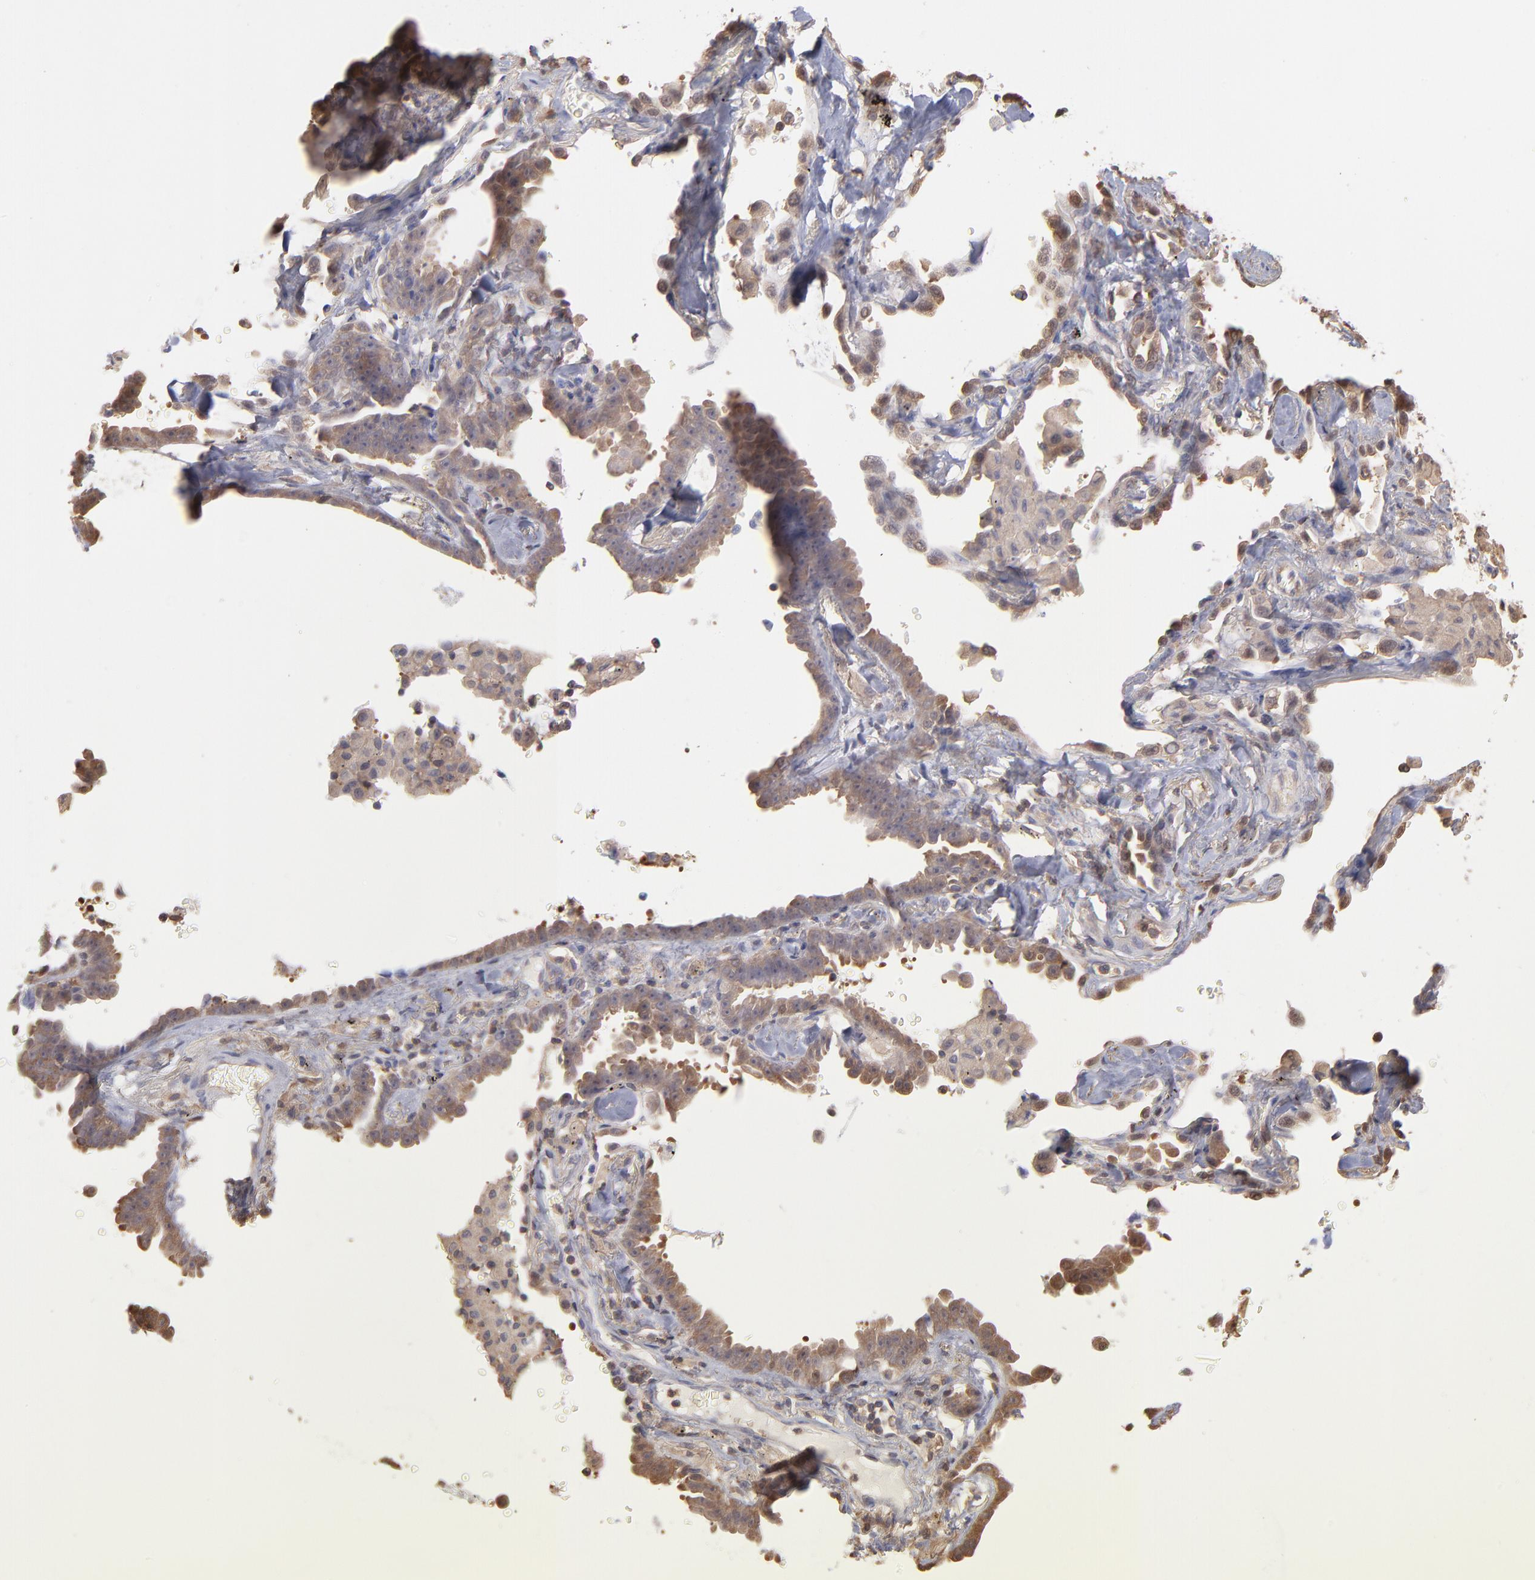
{"staining": {"intensity": "moderate", "quantity": ">75%", "location": "cytoplasmic/membranous"}, "tissue": "lung cancer", "cell_type": "Tumor cells", "image_type": "cancer", "snomed": [{"axis": "morphology", "description": "Adenocarcinoma, NOS"}, {"axis": "topography", "description": "Lung"}], "caption": "A brown stain highlights moderate cytoplasmic/membranous positivity of a protein in adenocarcinoma (lung) tumor cells.", "gene": "MAP2K2", "patient": {"sex": "female", "age": 64}}